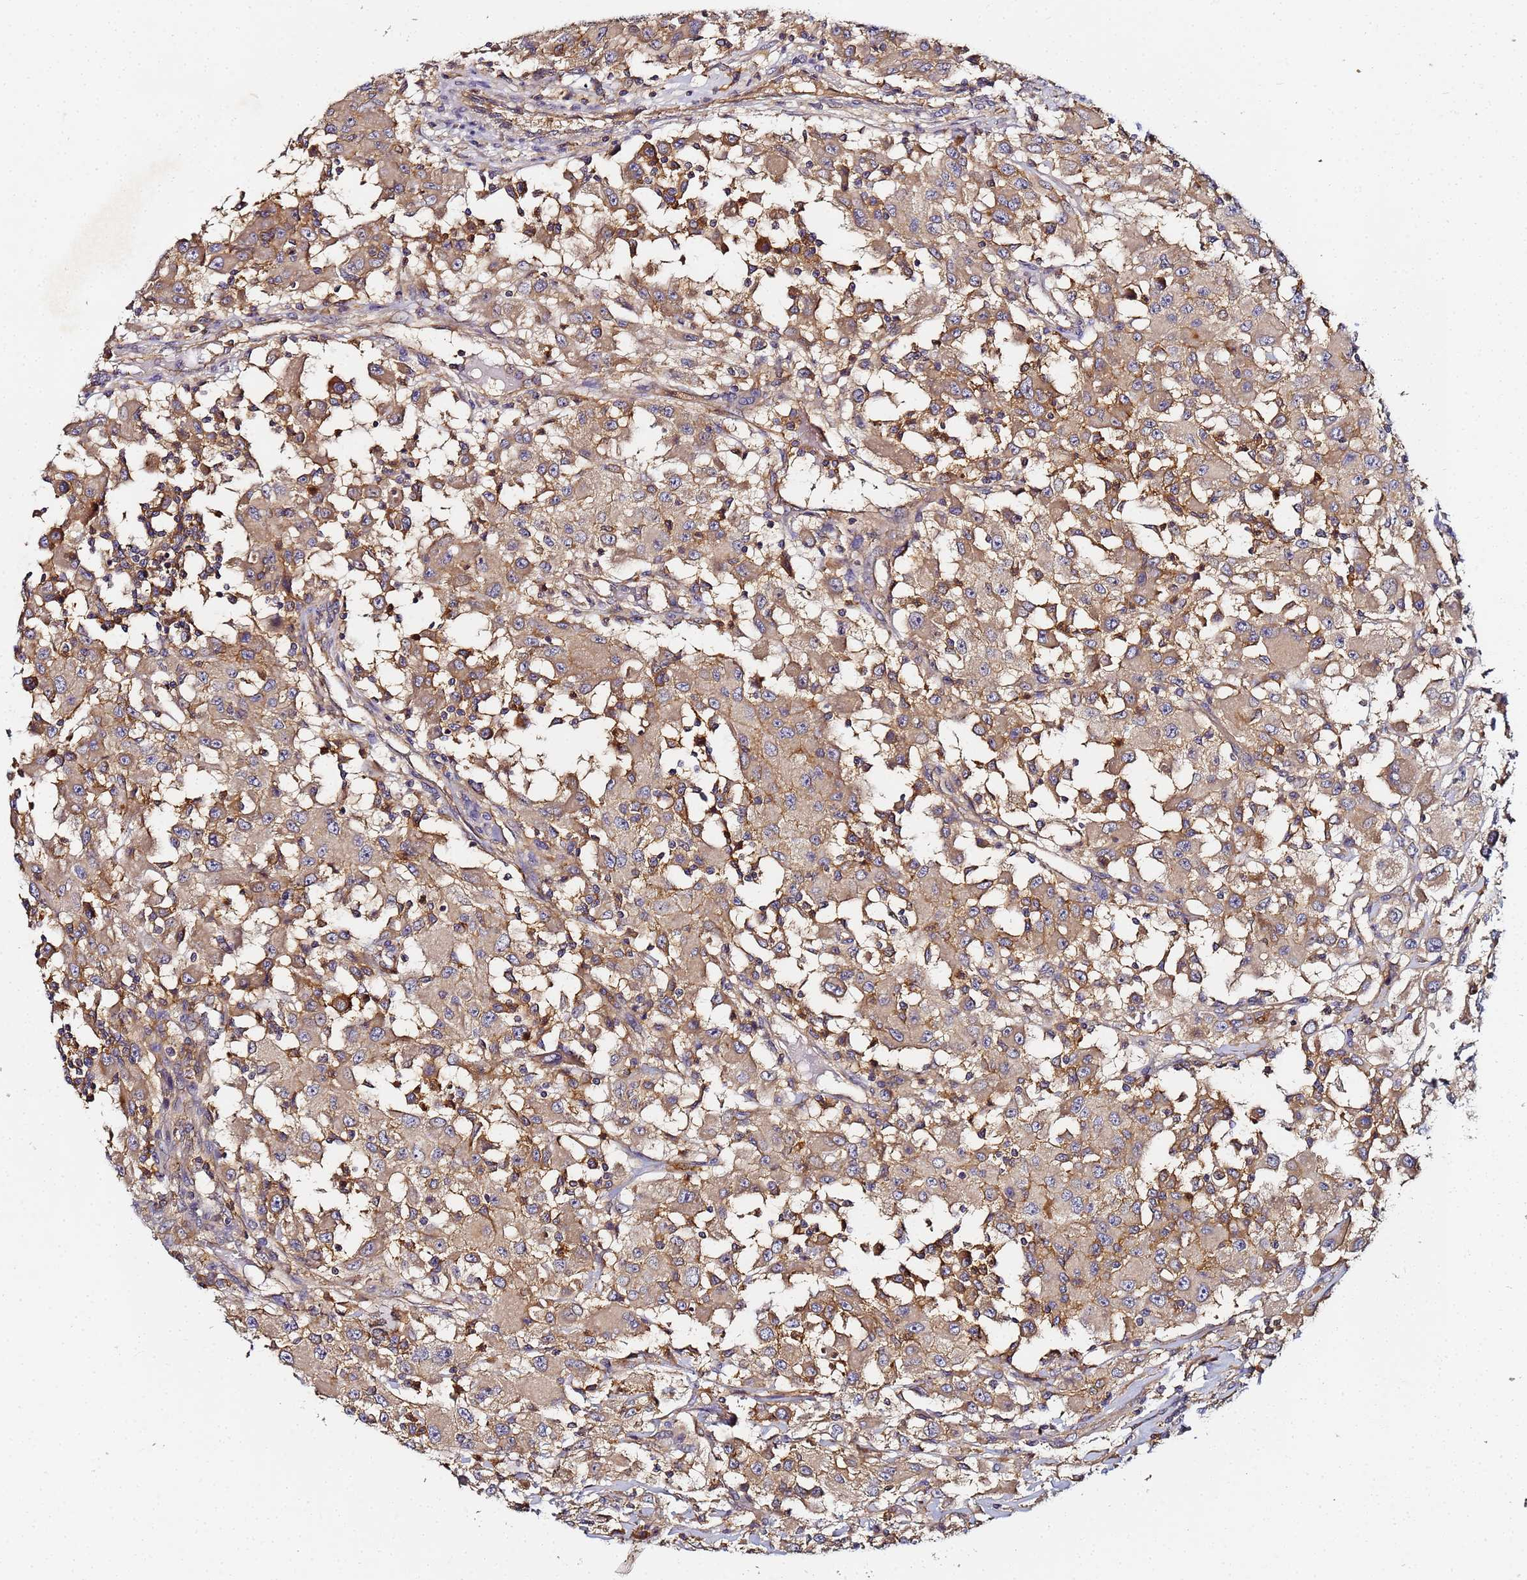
{"staining": {"intensity": "moderate", "quantity": "25%-75%", "location": "cytoplasmic/membranous"}, "tissue": "renal cancer", "cell_type": "Tumor cells", "image_type": "cancer", "snomed": [{"axis": "morphology", "description": "Adenocarcinoma, NOS"}, {"axis": "topography", "description": "Kidney"}], "caption": "Renal cancer (adenocarcinoma) stained for a protein exhibits moderate cytoplasmic/membranous positivity in tumor cells.", "gene": "LRRC69", "patient": {"sex": "female", "age": 67}}